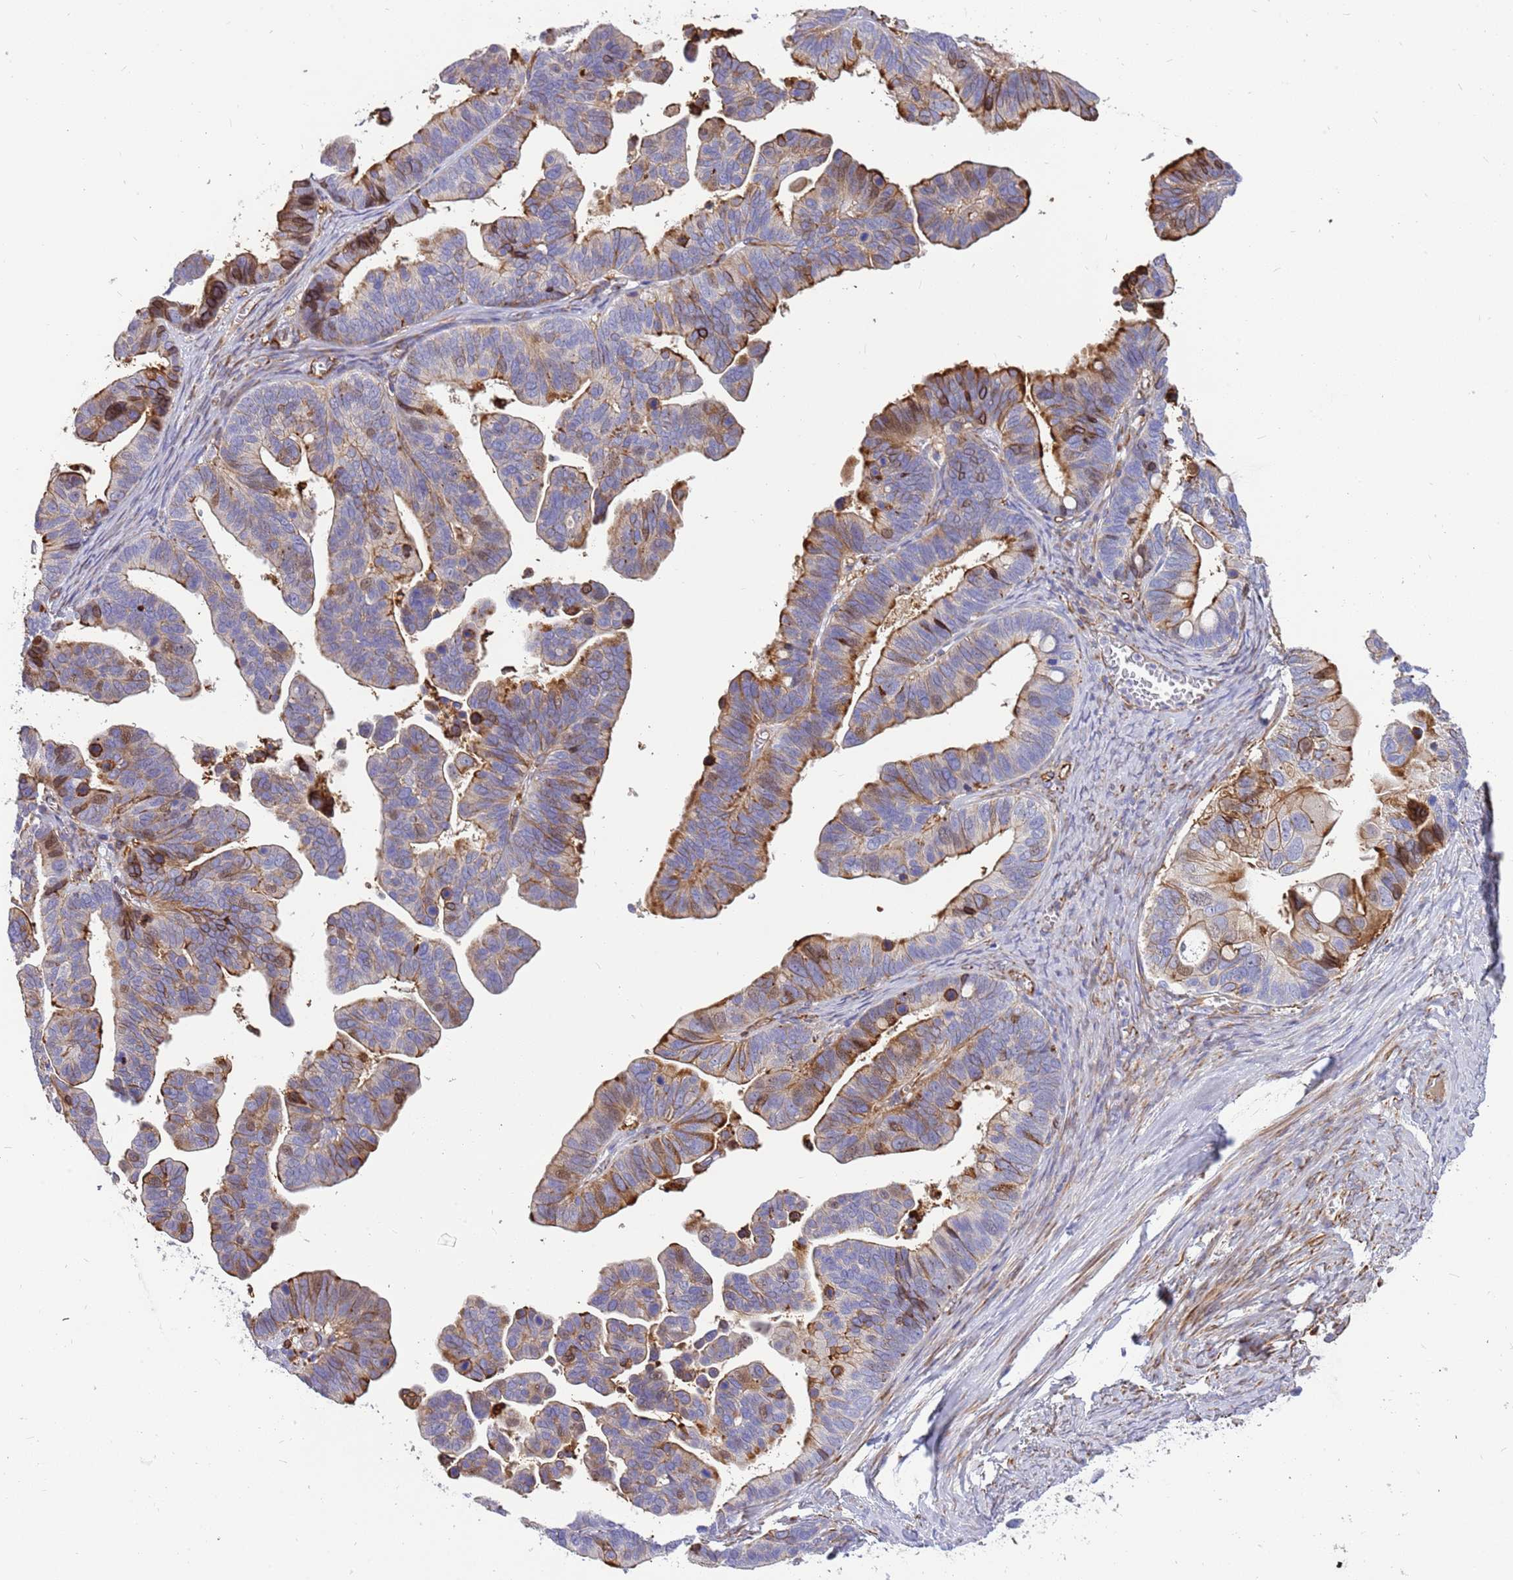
{"staining": {"intensity": "moderate", "quantity": "25%-75%", "location": "cytoplasmic/membranous"}, "tissue": "ovarian cancer", "cell_type": "Tumor cells", "image_type": "cancer", "snomed": [{"axis": "morphology", "description": "Cystadenocarcinoma, serous, NOS"}, {"axis": "topography", "description": "Ovary"}], "caption": "Immunohistochemical staining of serous cystadenocarcinoma (ovarian) demonstrates moderate cytoplasmic/membranous protein staining in about 25%-75% of tumor cells.", "gene": "ZDHHC1", "patient": {"sex": "female", "age": 56}}